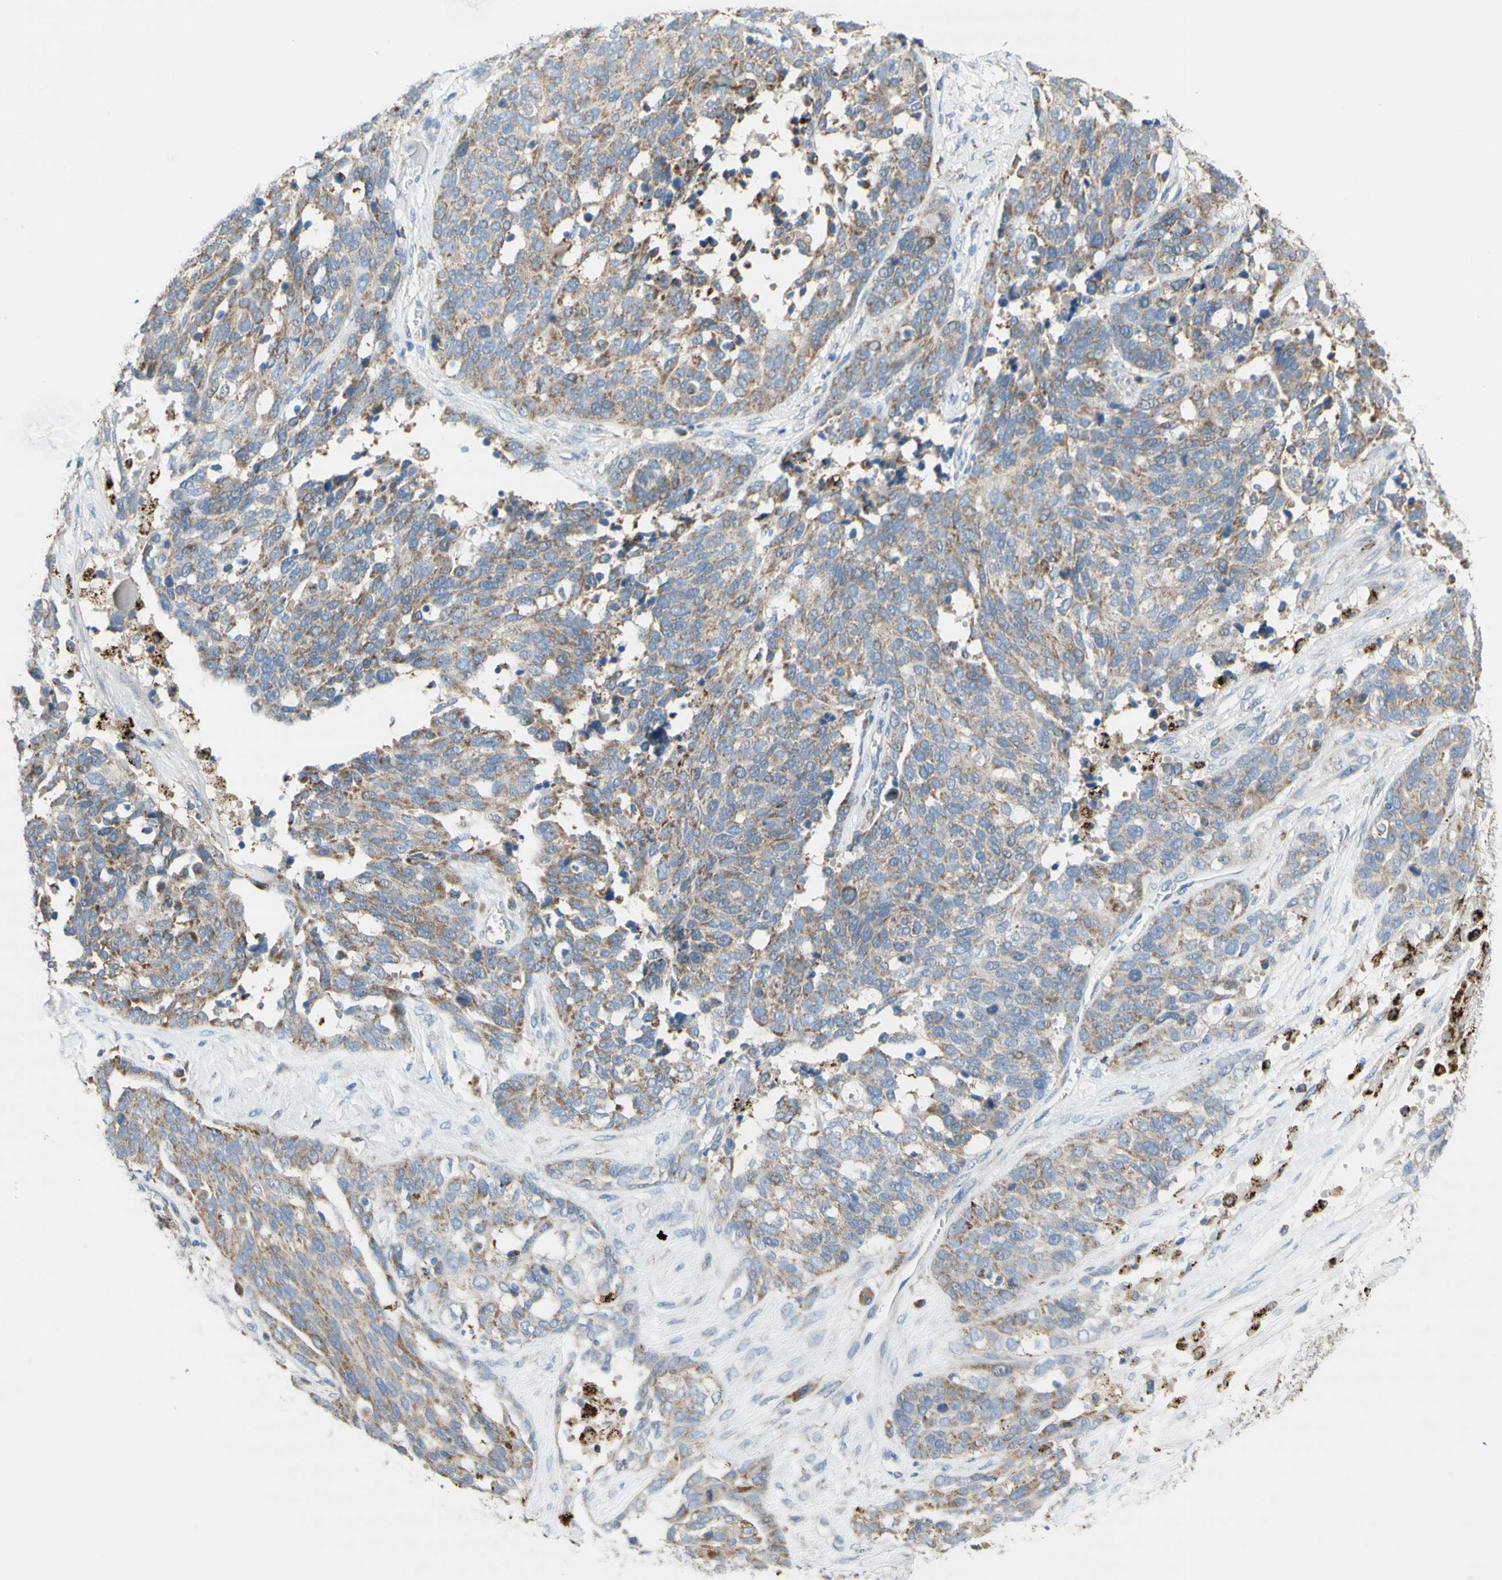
{"staining": {"intensity": "moderate", "quantity": "25%-75%", "location": "cytoplasmic/membranous"}, "tissue": "ovarian cancer", "cell_type": "Tumor cells", "image_type": "cancer", "snomed": [{"axis": "morphology", "description": "Cystadenocarcinoma, serous, NOS"}, {"axis": "topography", "description": "Ovary"}], "caption": "Brown immunohistochemical staining in ovarian cancer shows moderate cytoplasmic/membranous positivity in approximately 25%-75% of tumor cells. The staining was performed using DAB (3,3'-diaminobenzidine) to visualize the protein expression in brown, while the nuclei were stained in blue with hematoxylin (Magnification: 20x).", "gene": "URB2", "patient": {"sex": "female", "age": 44}}